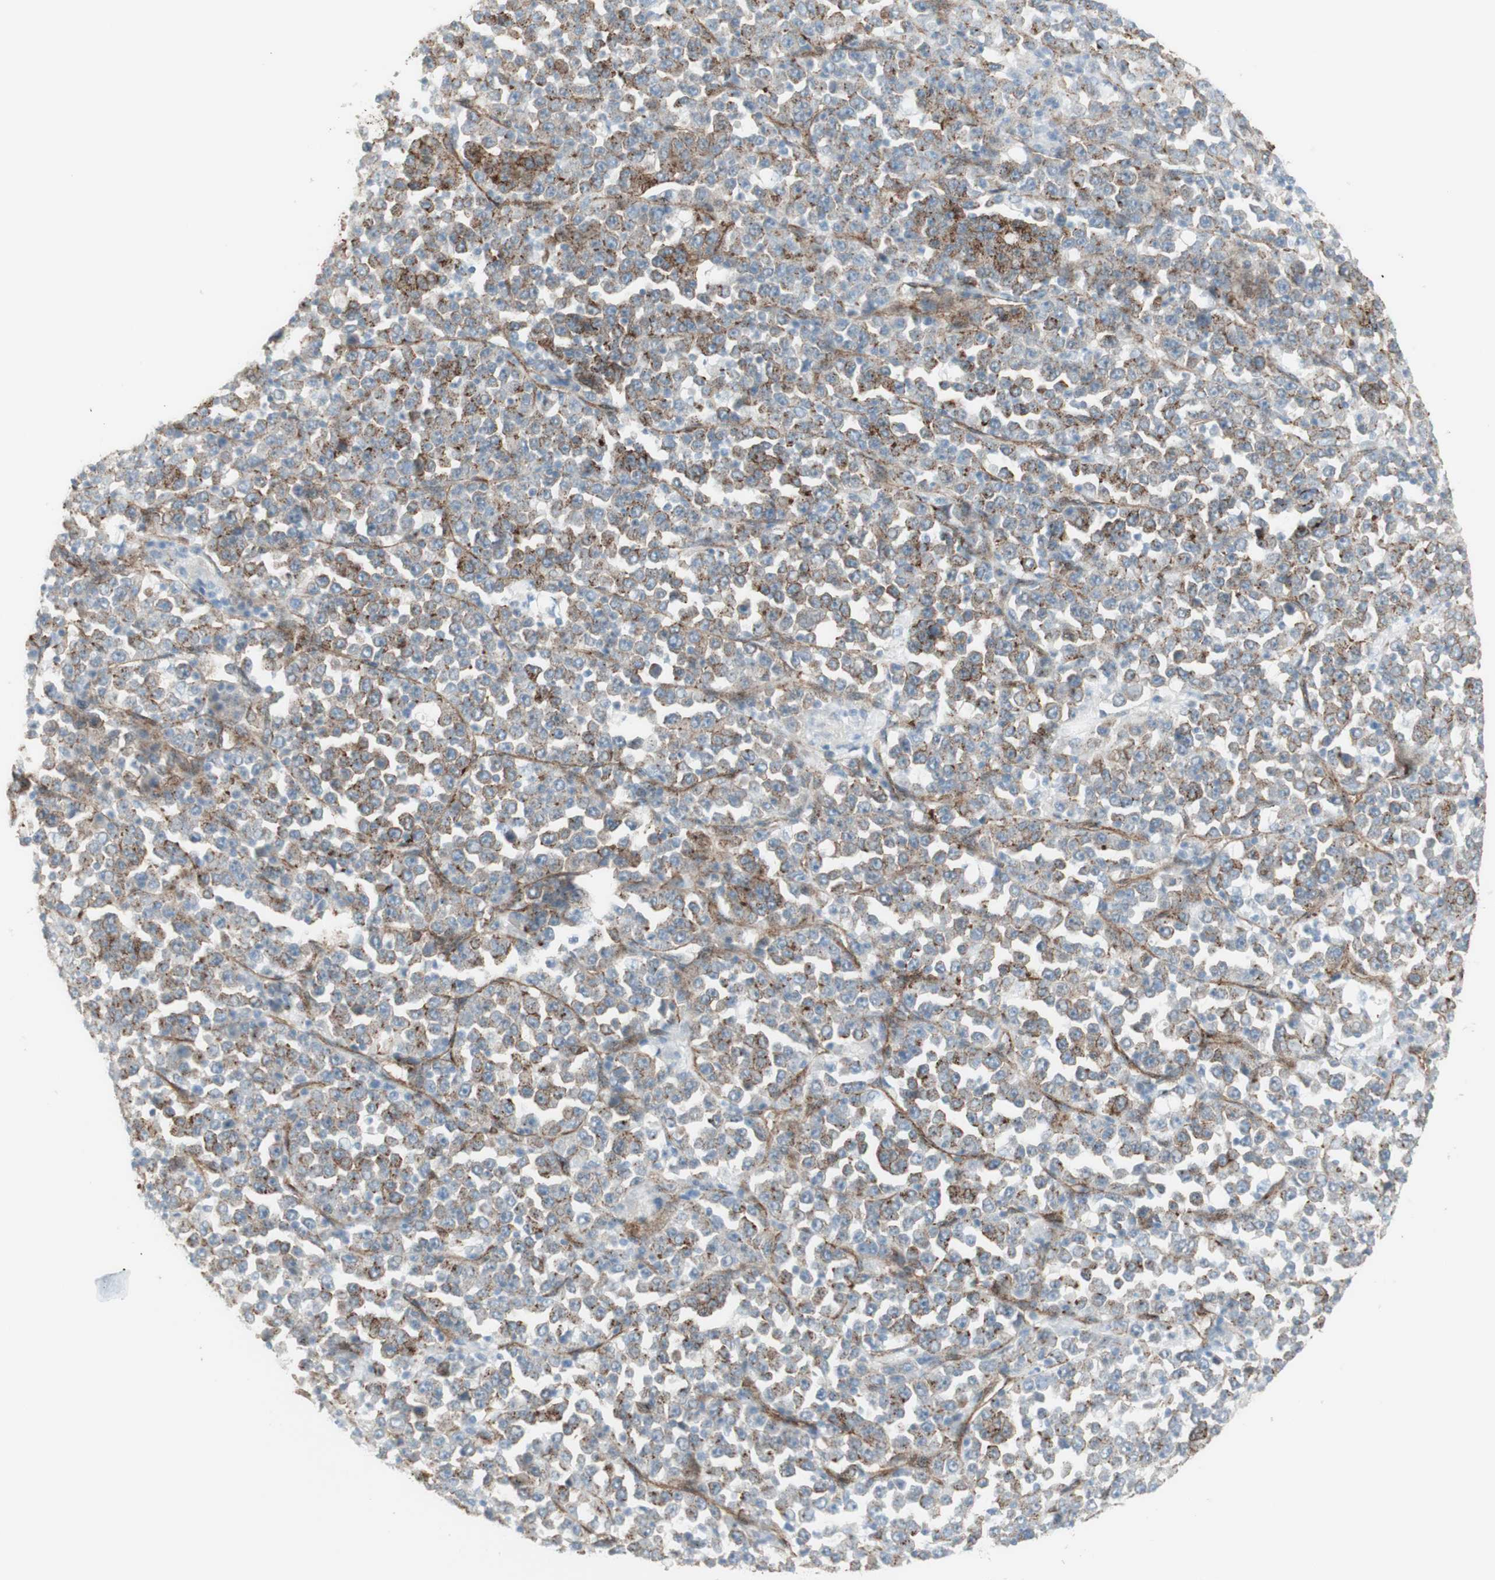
{"staining": {"intensity": "moderate", "quantity": "<25%", "location": "cytoplasmic/membranous"}, "tissue": "stomach cancer", "cell_type": "Tumor cells", "image_type": "cancer", "snomed": [{"axis": "morphology", "description": "Normal tissue, NOS"}, {"axis": "morphology", "description": "Adenocarcinoma, NOS"}, {"axis": "topography", "description": "Stomach, upper"}, {"axis": "topography", "description": "Stomach"}], "caption": "A brown stain labels moderate cytoplasmic/membranous positivity of a protein in human adenocarcinoma (stomach) tumor cells.", "gene": "MYO6", "patient": {"sex": "male", "age": 59}}